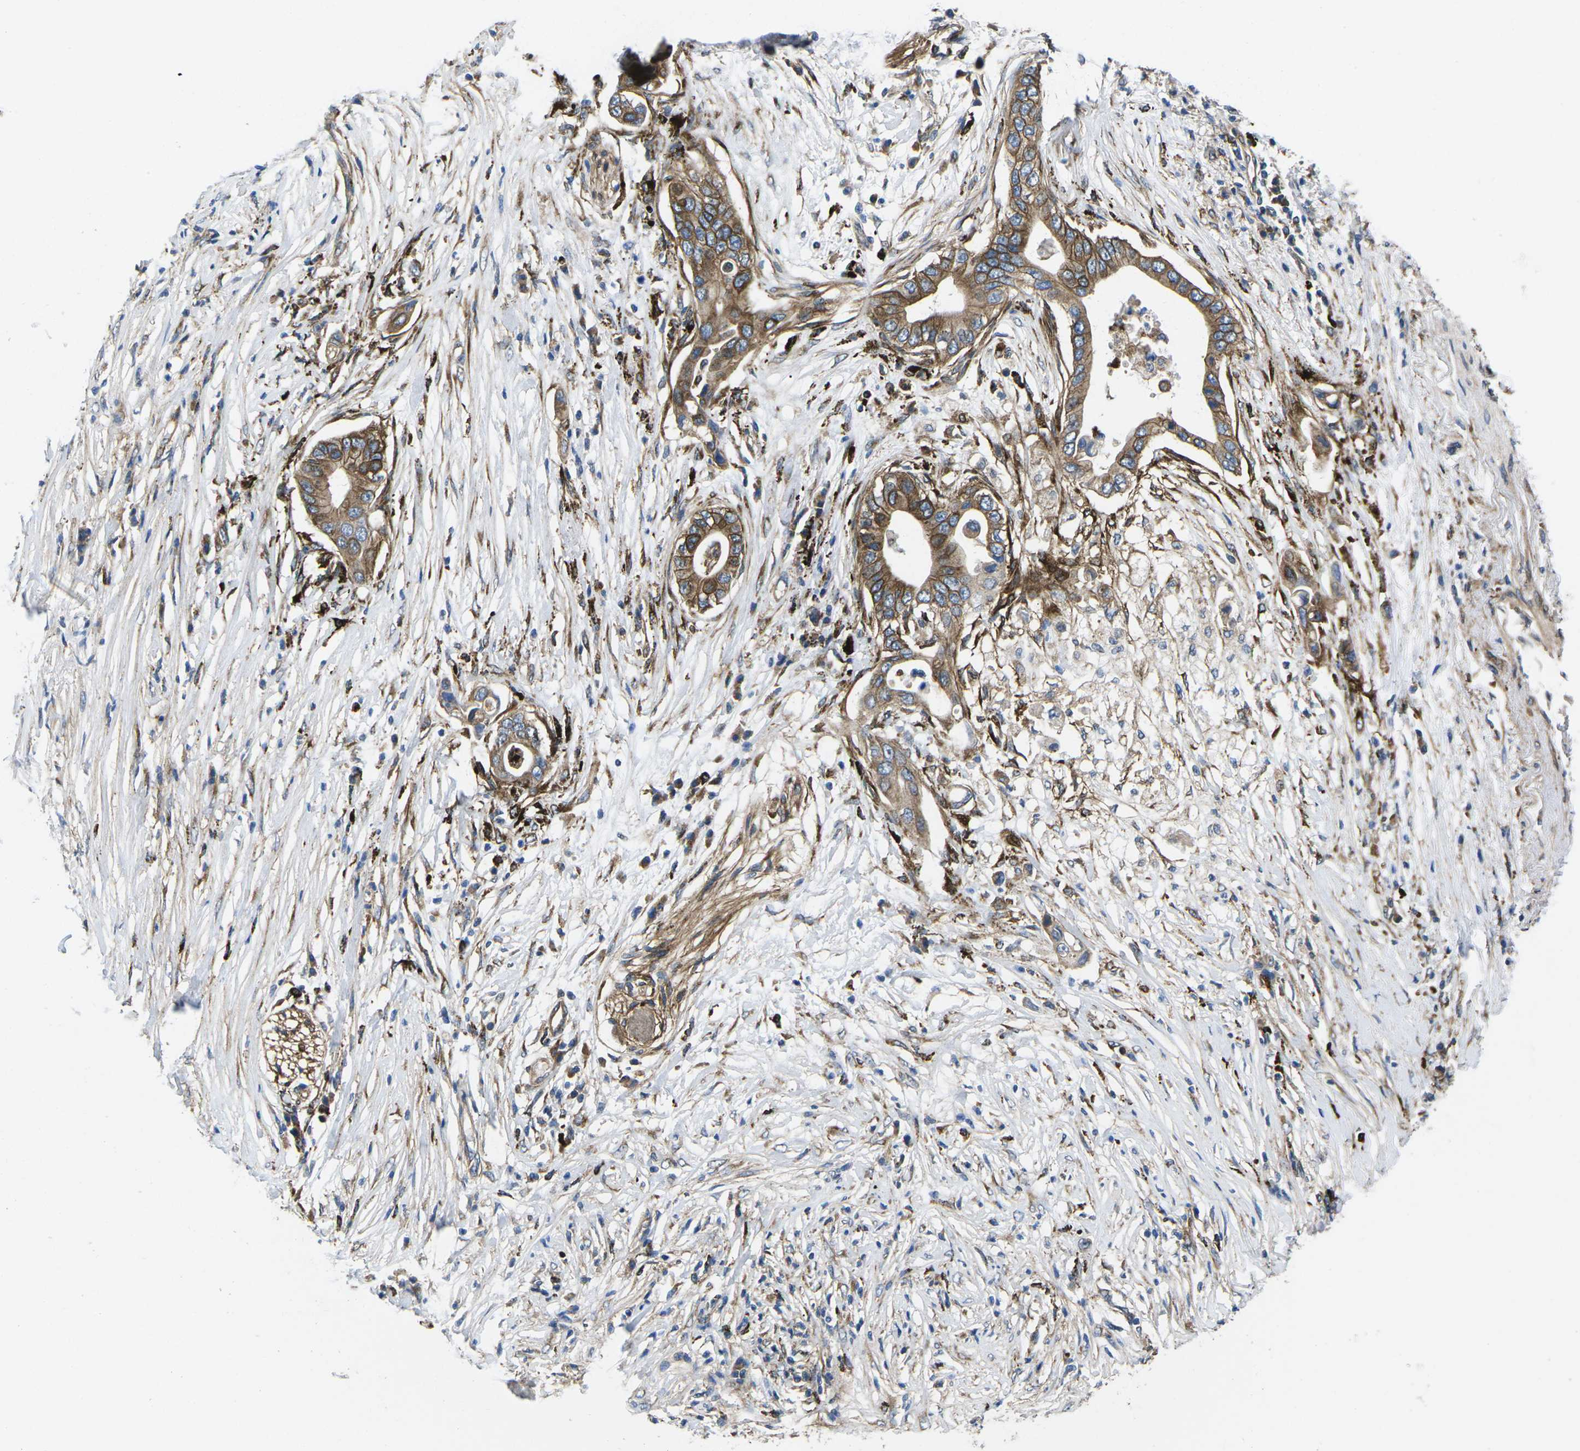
{"staining": {"intensity": "moderate", "quantity": ">75%", "location": "cytoplasmic/membranous"}, "tissue": "pancreatic cancer", "cell_type": "Tumor cells", "image_type": "cancer", "snomed": [{"axis": "morphology", "description": "Adenocarcinoma, NOS"}, {"axis": "topography", "description": "Pancreas"}], "caption": "Protein staining shows moderate cytoplasmic/membranous expression in about >75% of tumor cells in pancreatic adenocarcinoma.", "gene": "DLG1", "patient": {"sex": "male", "age": 77}}